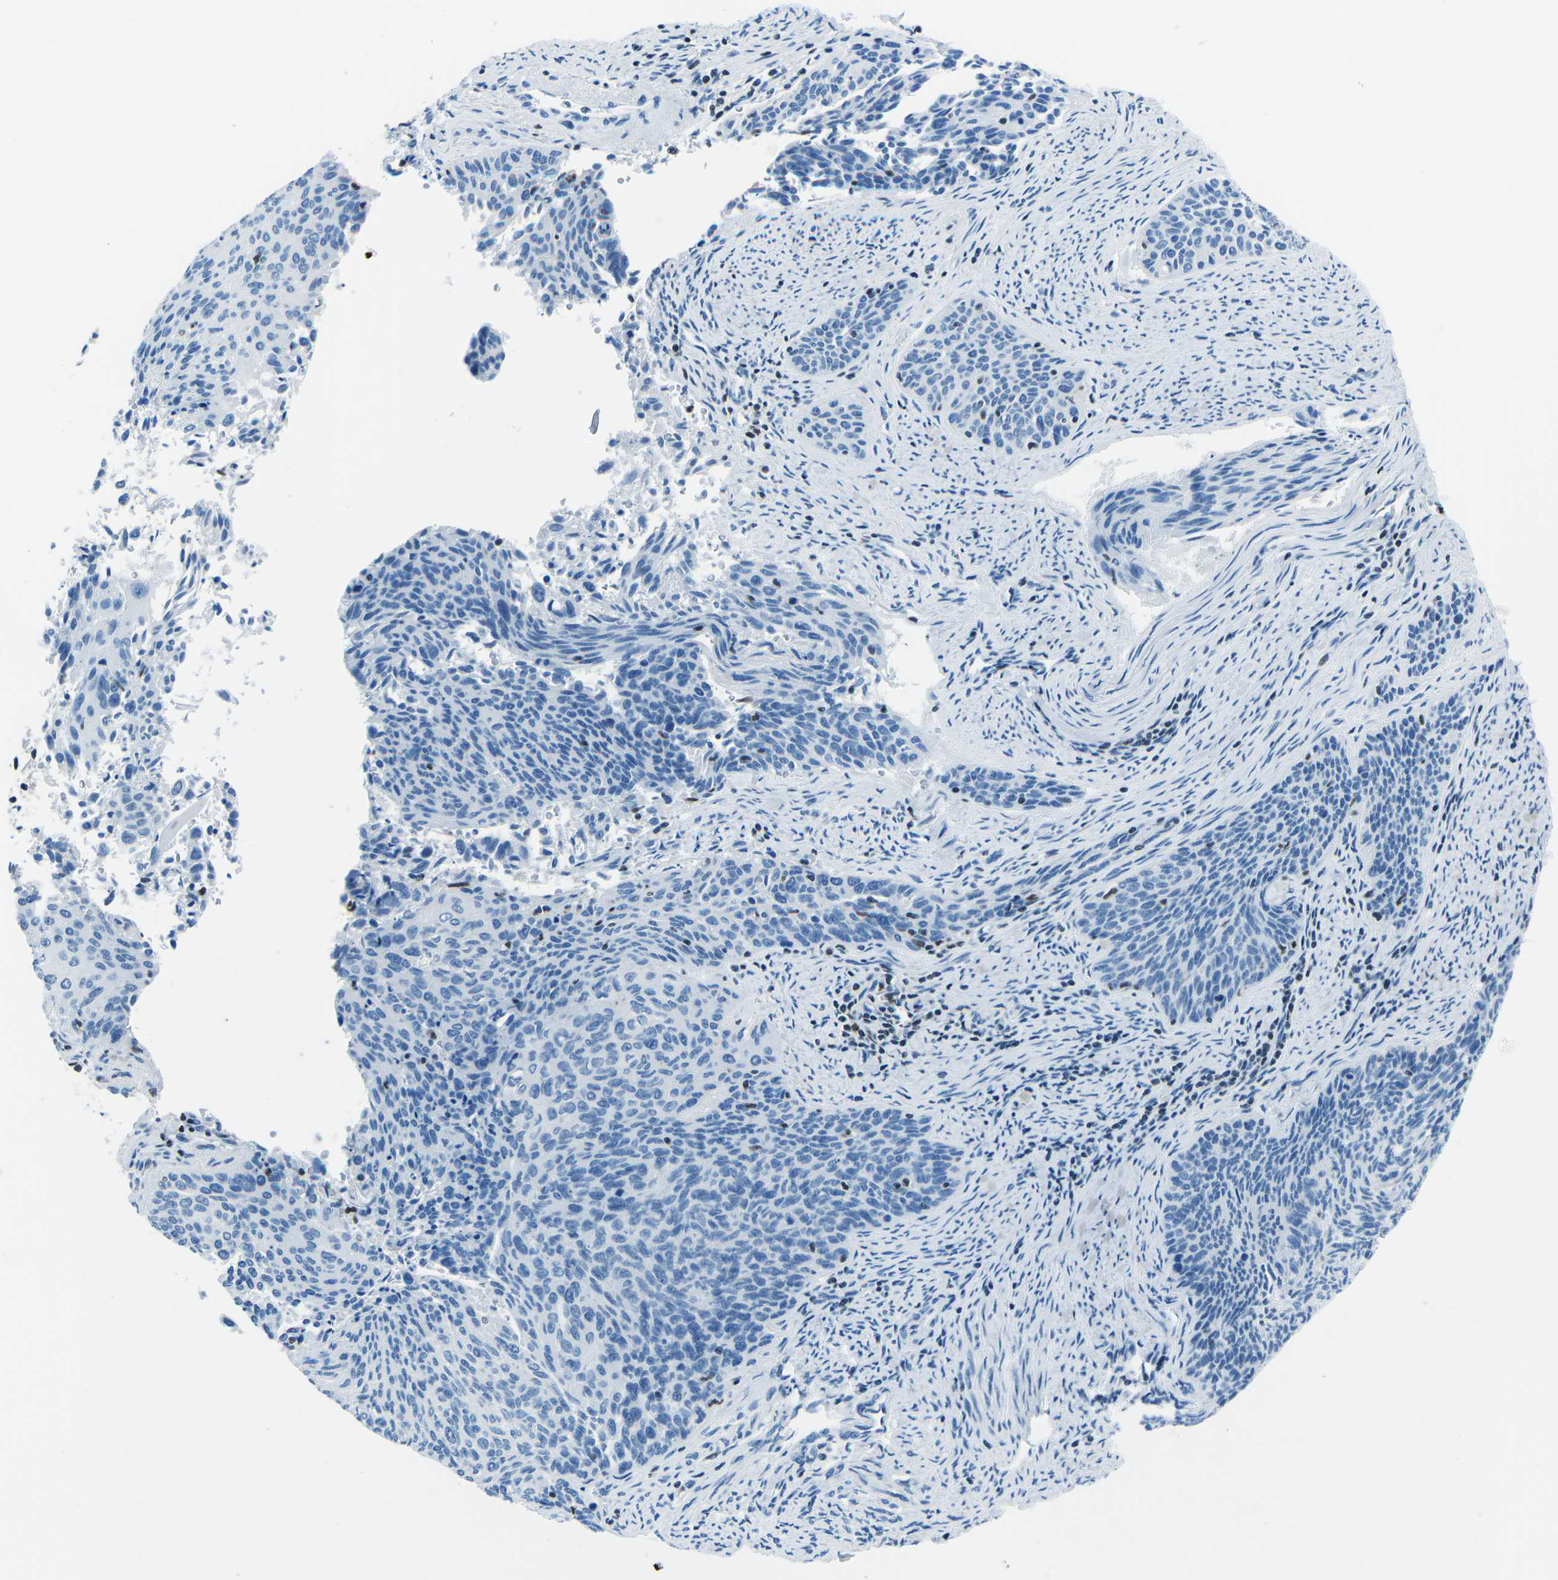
{"staining": {"intensity": "negative", "quantity": "none", "location": "none"}, "tissue": "cervical cancer", "cell_type": "Tumor cells", "image_type": "cancer", "snomed": [{"axis": "morphology", "description": "Squamous cell carcinoma, NOS"}, {"axis": "topography", "description": "Cervix"}], "caption": "DAB immunohistochemical staining of human cervical cancer (squamous cell carcinoma) reveals no significant staining in tumor cells.", "gene": "CELF2", "patient": {"sex": "female", "age": 55}}